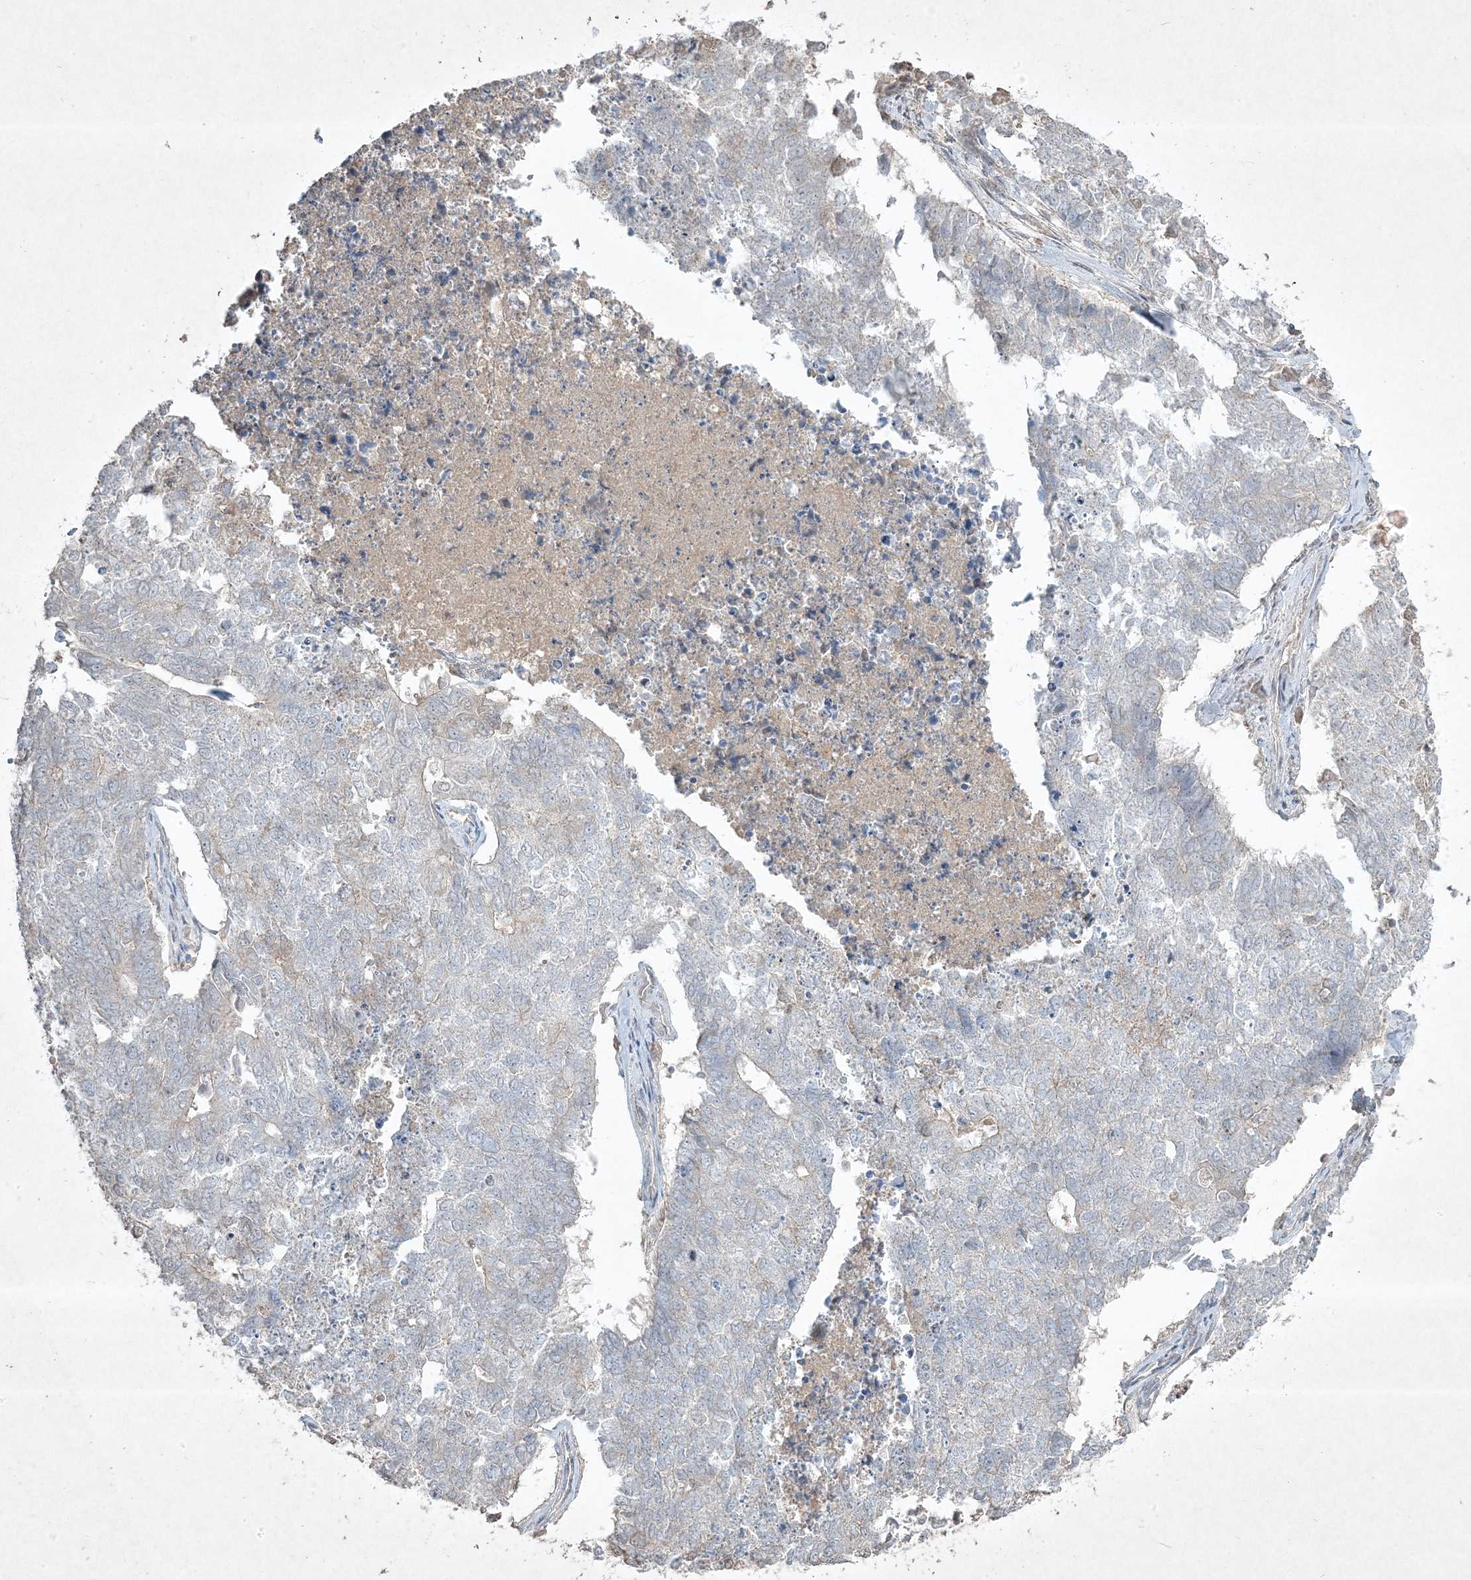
{"staining": {"intensity": "negative", "quantity": "none", "location": "none"}, "tissue": "cervical cancer", "cell_type": "Tumor cells", "image_type": "cancer", "snomed": [{"axis": "morphology", "description": "Squamous cell carcinoma, NOS"}, {"axis": "topography", "description": "Cervix"}], "caption": "IHC of human cervical cancer shows no expression in tumor cells.", "gene": "RGL4", "patient": {"sex": "female", "age": 63}}